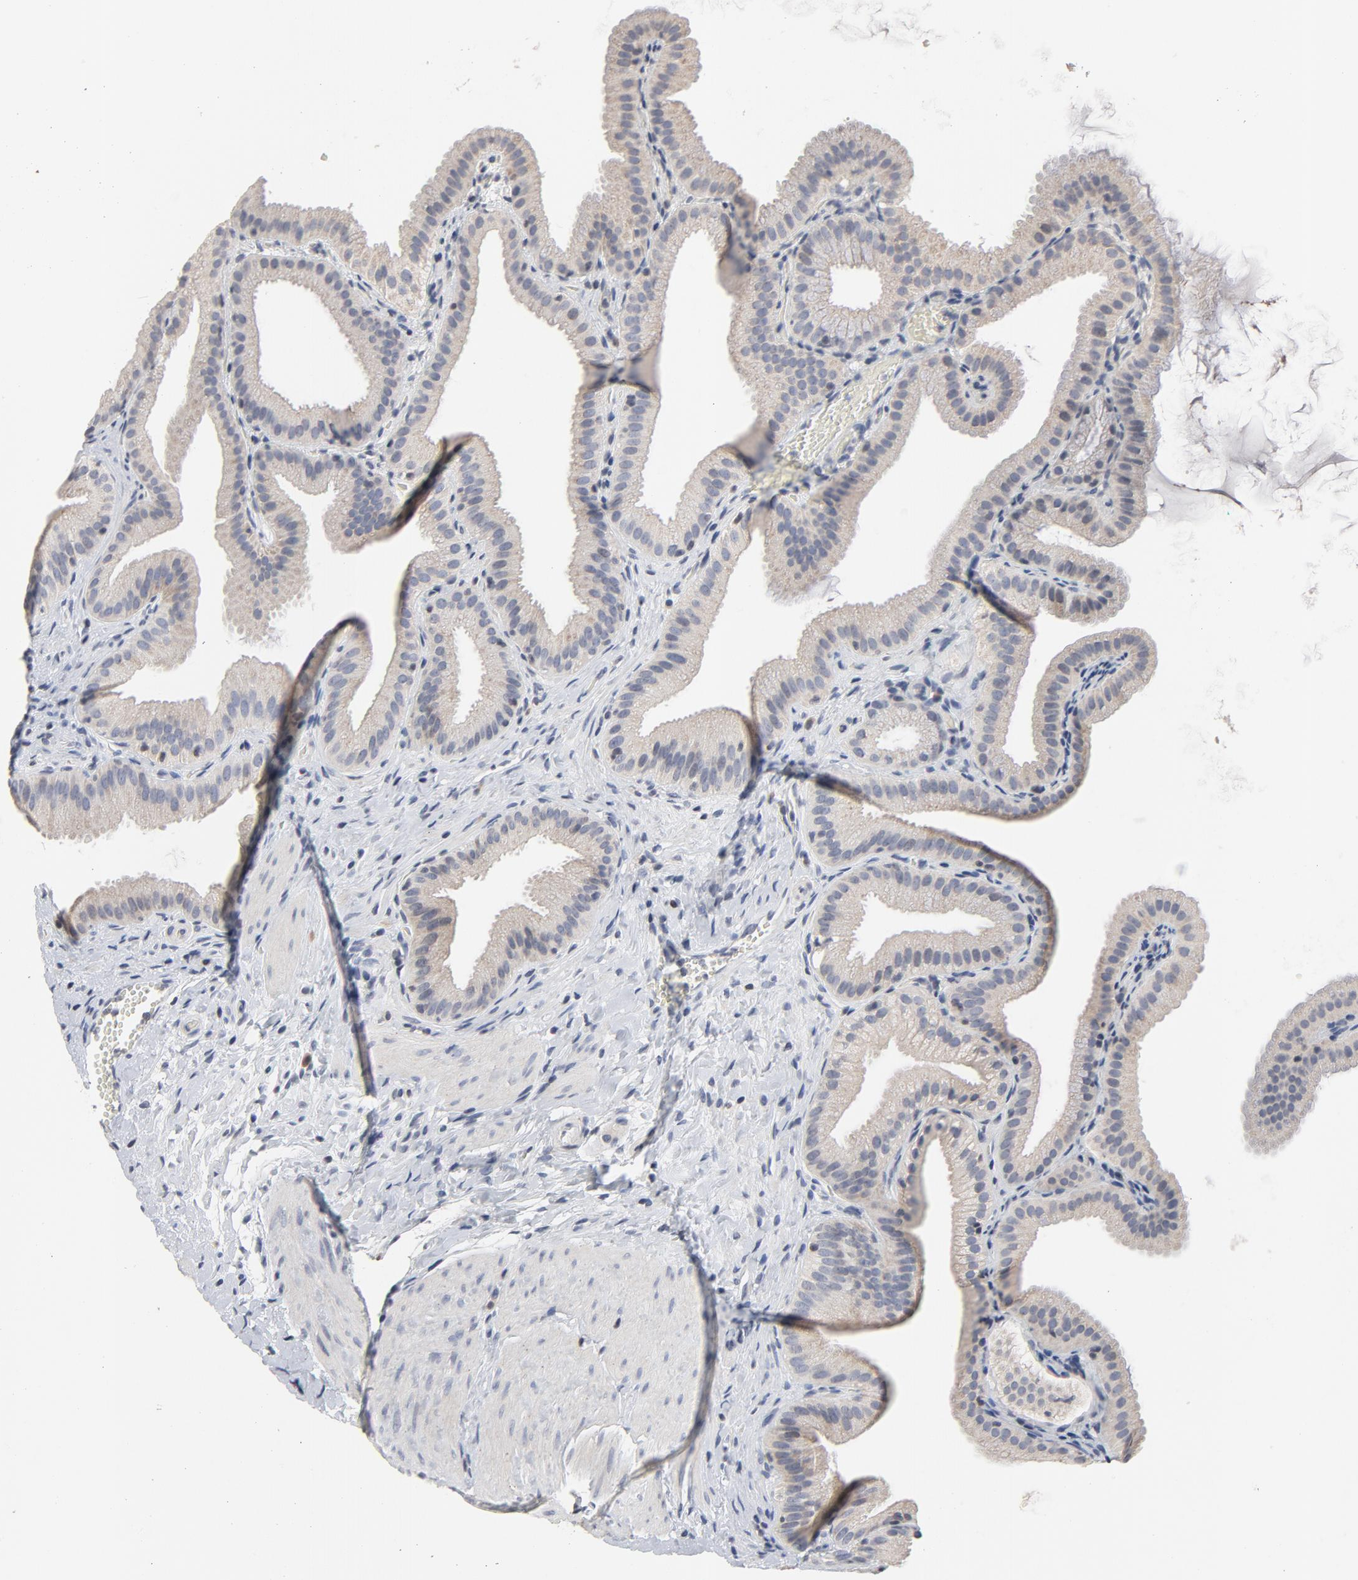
{"staining": {"intensity": "weak", "quantity": "<25%", "location": "cytoplasmic/membranous"}, "tissue": "gallbladder", "cell_type": "Glandular cells", "image_type": "normal", "snomed": [{"axis": "morphology", "description": "Normal tissue, NOS"}, {"axis": "topography", "description": "Gallbladder"}], "caption": "Immunohistochemistry histopathology image of unremarkable human gallbladder stained for a protein (brown), which reveals no staining in glandular cells.", "gene": "TCL1A", "patient": {"sex": "female", "age": 63}}